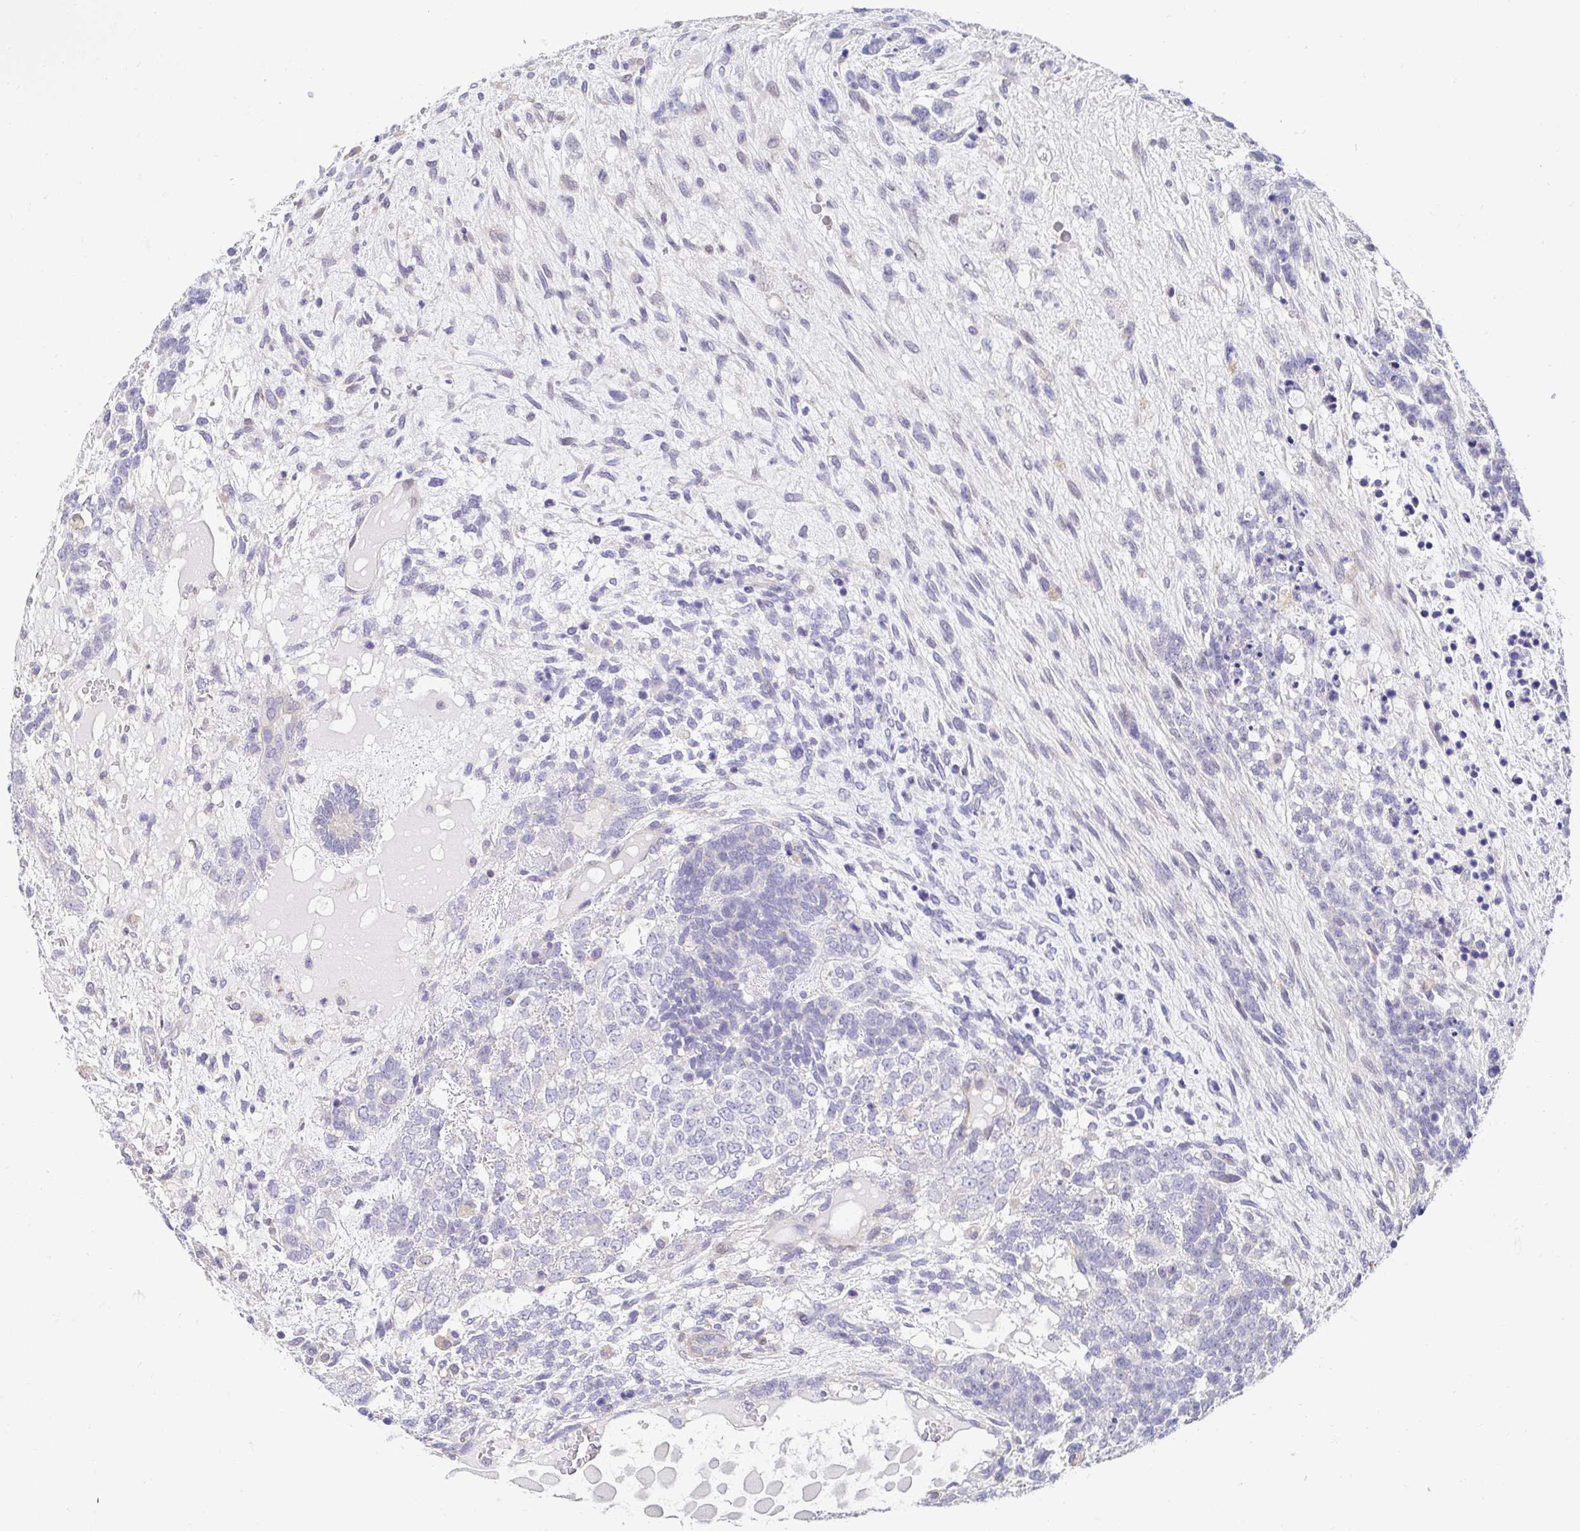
{"staining": {"intensity": "negative", "quantity": "none", "location": "none"}, "tissue": "testis cancer", "cell_type": "Tumor cells", "image_type": "cancer", "snomed": [{"axis": "morphology", "description": "Carcinoma, Embryonal, NOS"}, {"axis": "topography", "description": "Testis"}], "caption": "Human testis embryonal carcinoma stained for a protein using immunohistochemistry (IHC) reveals no positivity in tumor cells.", "gene": "AKAP14", "patient": {"sex": "male", "age": 23}}